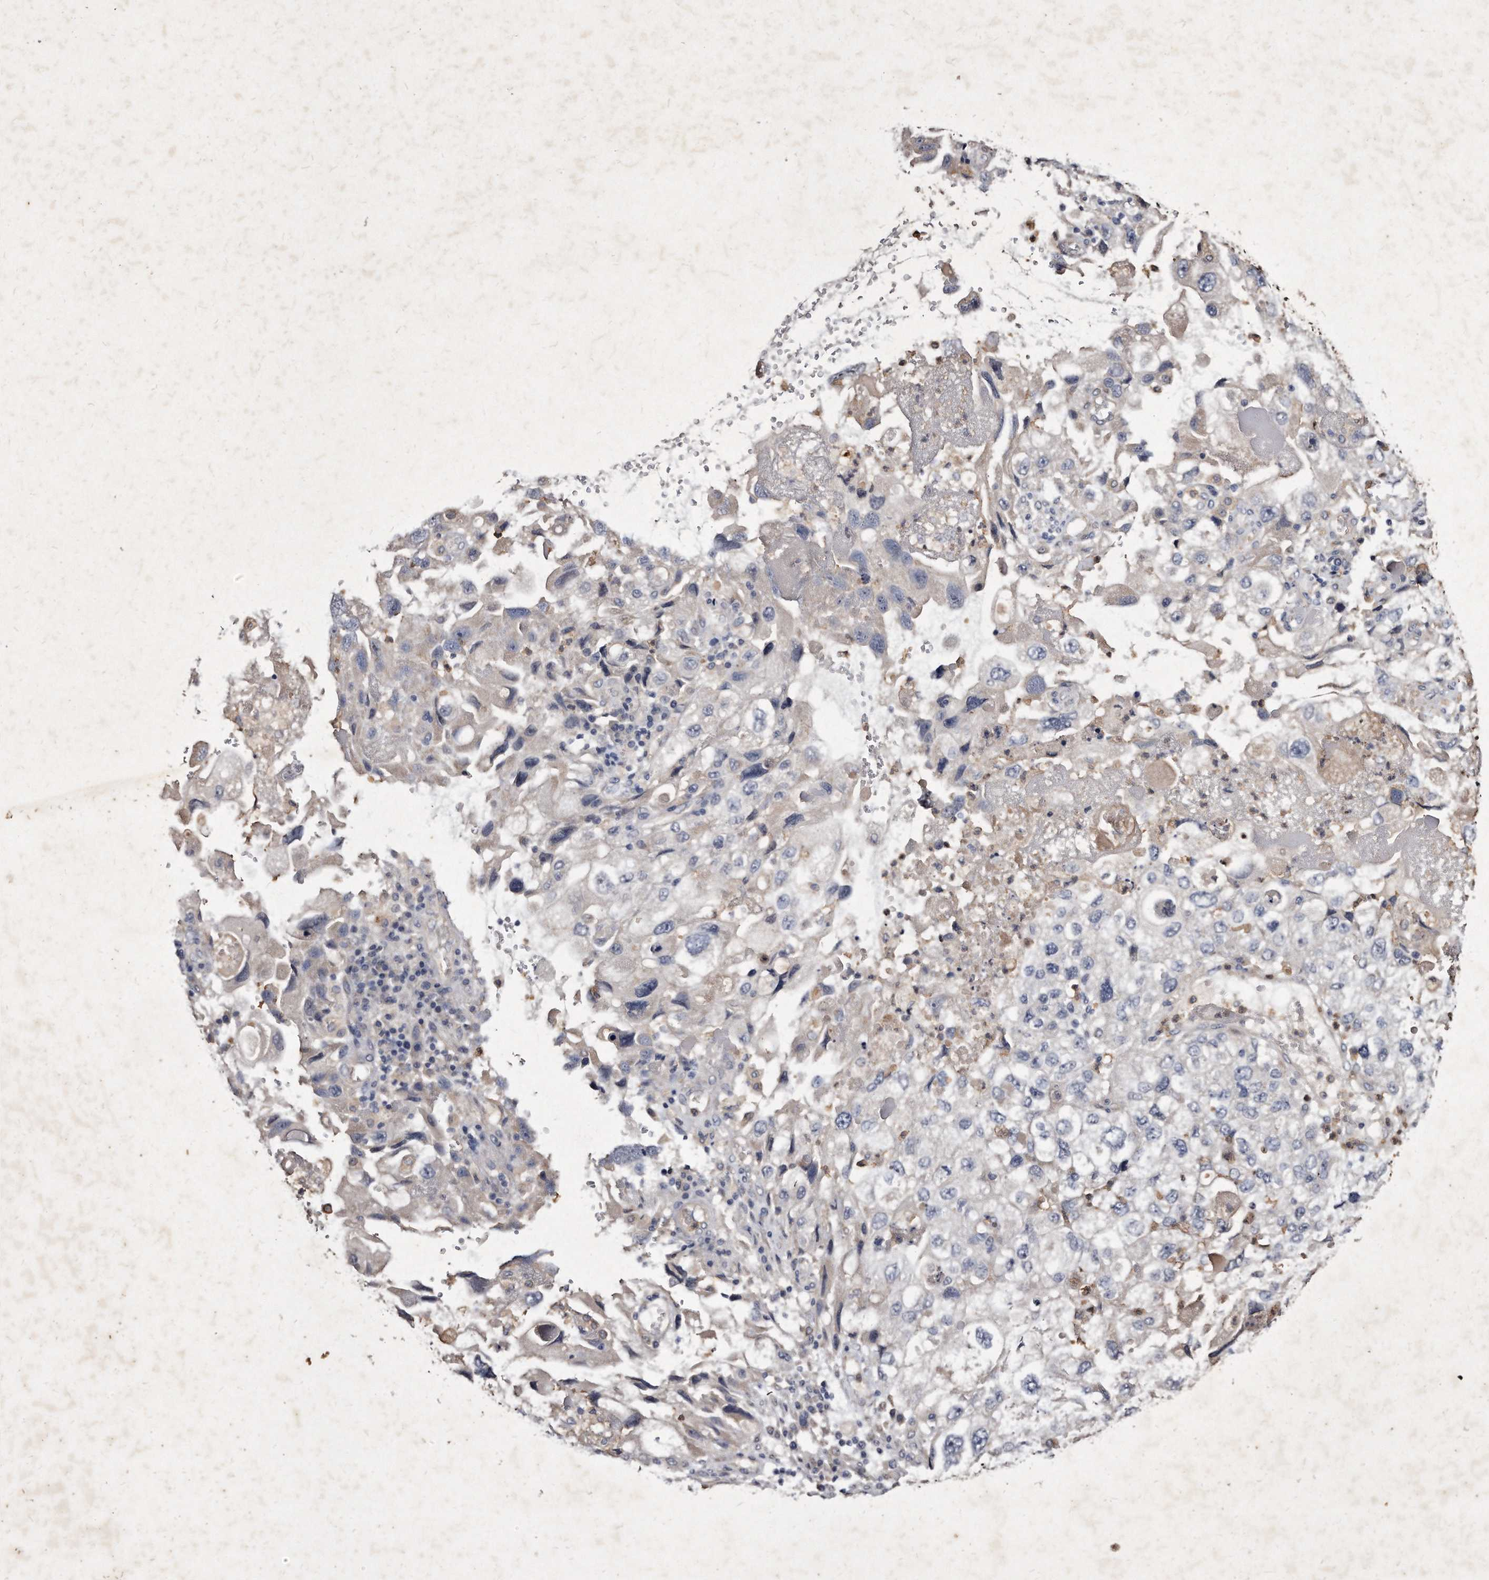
{"staining": {"intensity": "negative", "quantity": "none", "location": "none"}, "tissue": "endometrial cancer", "cell_type": "Tumor cells", "image_type": "cancer", "snomed": [{"axis": "morphology", "description": "Adenocarcinoma, NOS"}, {"axis": "topography", "description": "Endometrium"}], "caption": "Immunohistochemistry (IHC) of human endometrial adenocarcinoma demonstrates no staining in tumor cells.", "gene": "KLHDC3", "patient": {"sex": "female", "age": 49}}